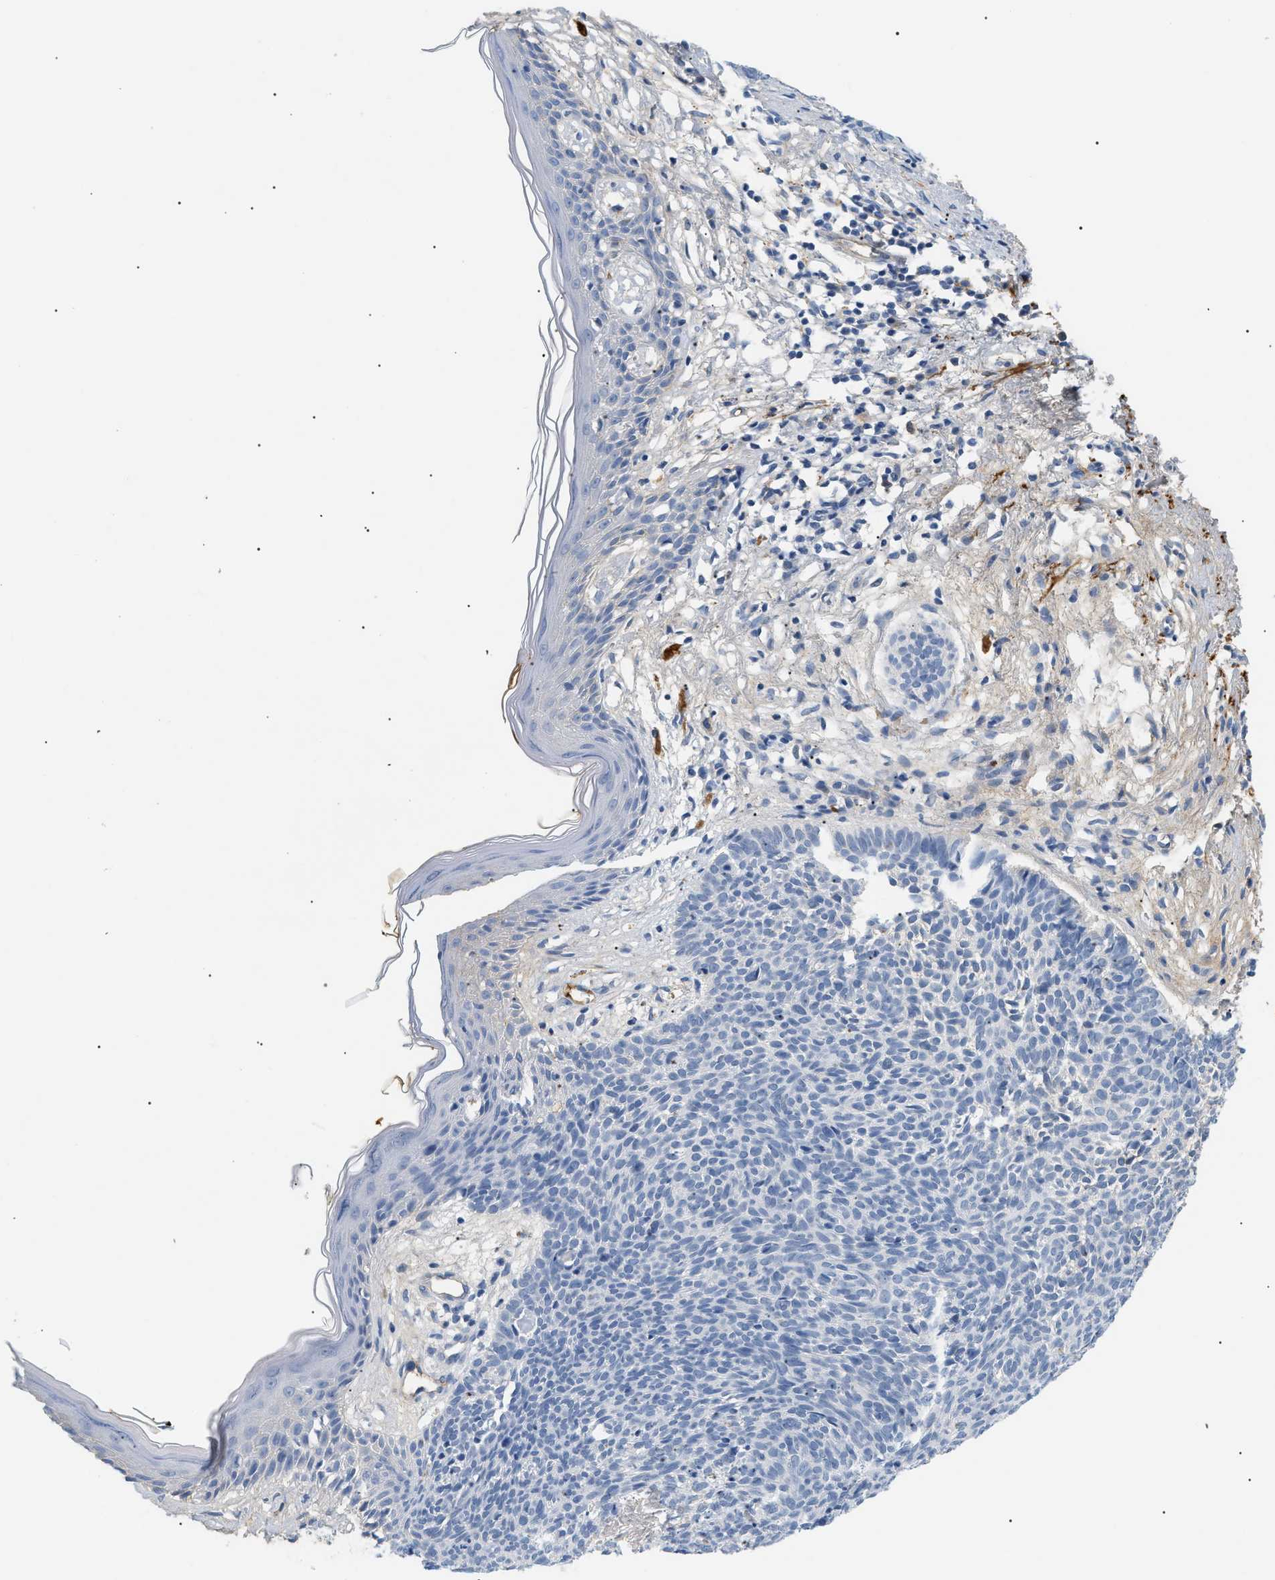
{"staining": {"intensity": "negative", "quantity": "none", "location": "none"}, "tissue": "skin cancer", "cell_type": "Tumor cells", "image_type": "cancer", "snomed": [{"axis": "morphology", "description": "Basal cell carcinoma"}, {"axis": "topography", "description": "Skin"}], "caption": "High power microscopy photomicrograph of an immunohistochemistry image of skin basal cell carcinoma, revealing no significant staining in tumor cells.", "gene": "CFH", "patient": {"sex": "male", "age": 60}}